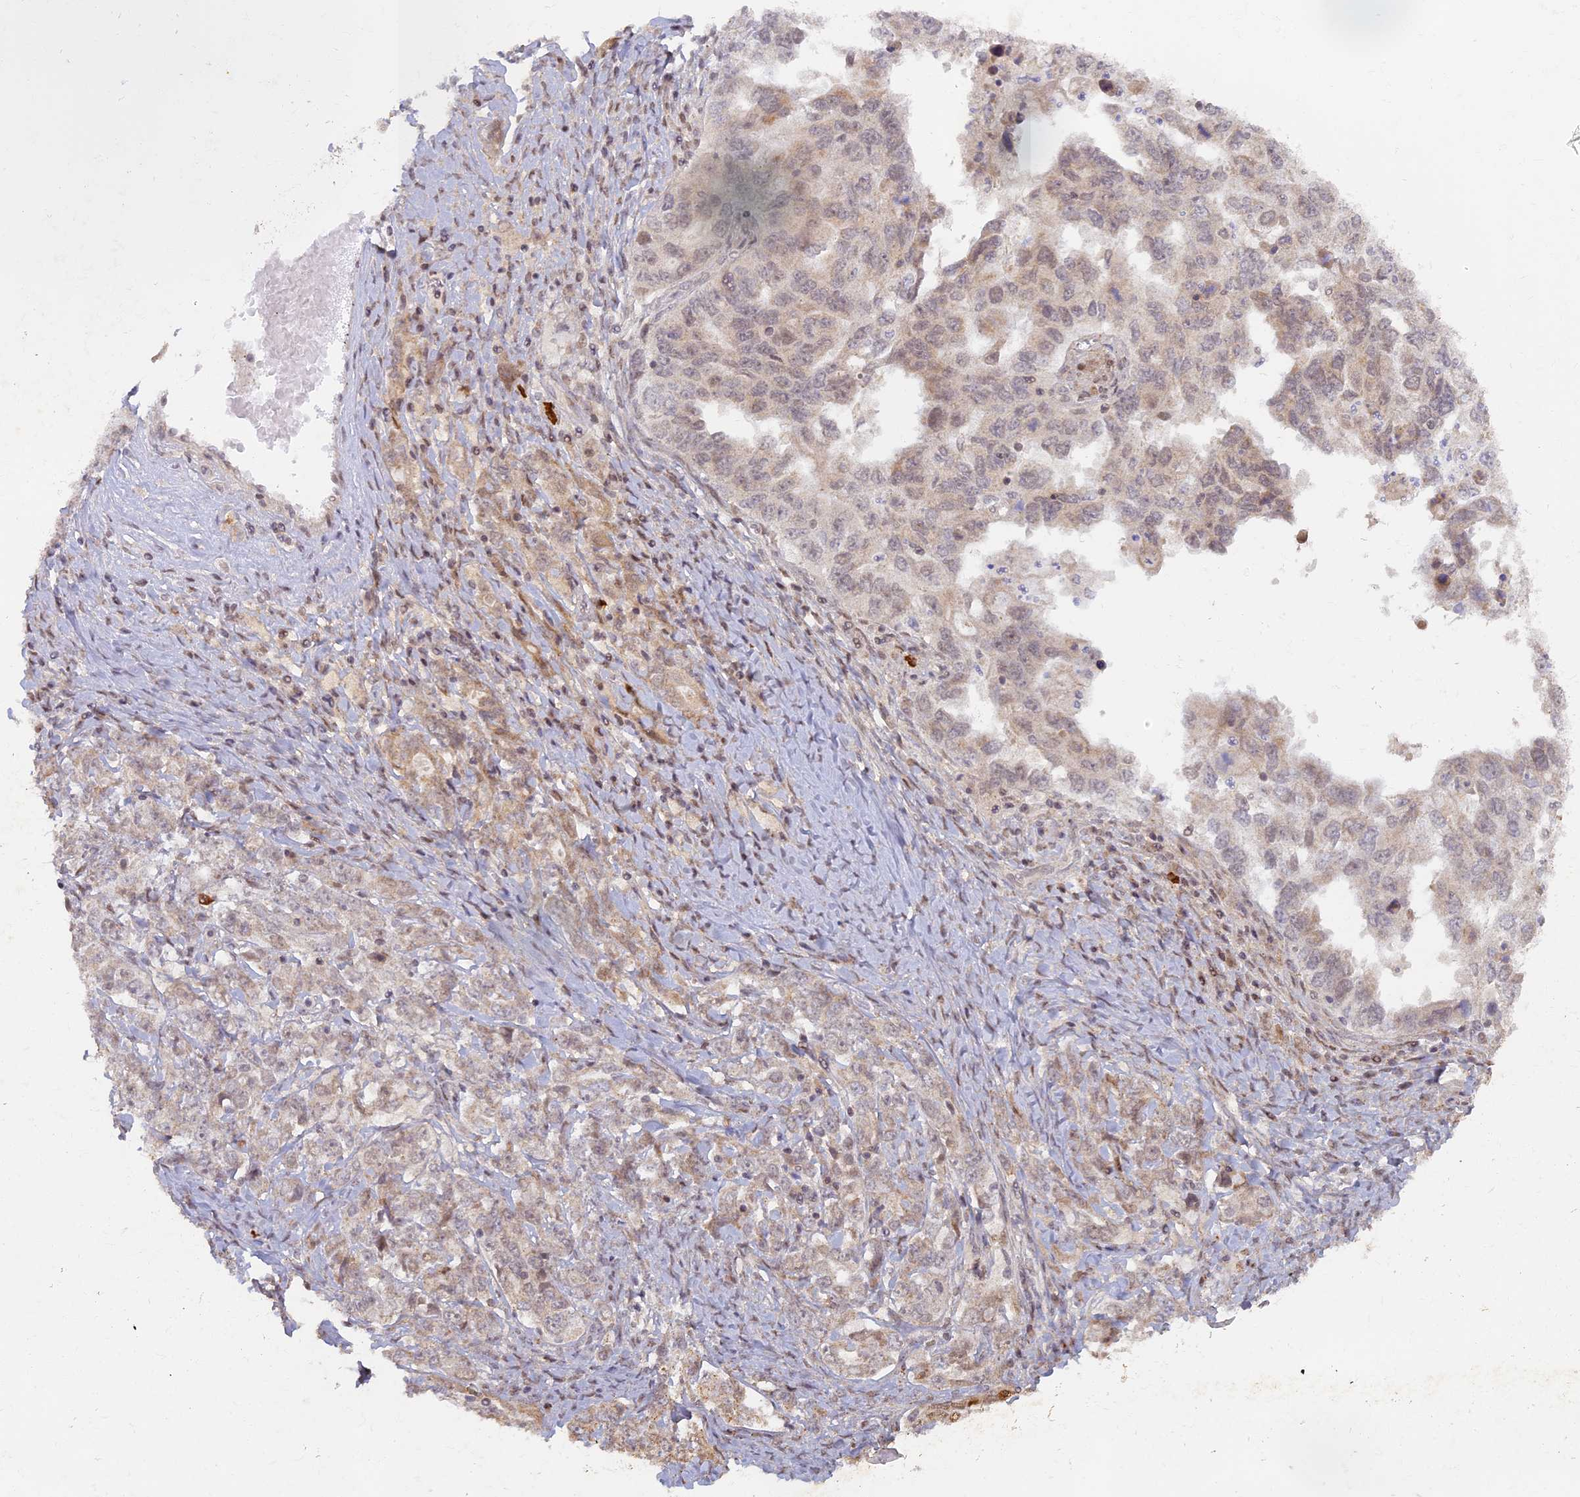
{"staining": {"intensity": "negative", "quantity": "none", "location": "none"}, "tissue": "ovarian cancer", "cell_type": "Tumor cells", "image_type": "cancer", "snomed": [{"axis": "morphology", "description": "Carcinoma, endometroid"}, {"axis": "topography", "description": "Ovary"}], "caption": "Endometroid carcinoma (ovarian) was stained to show a protein in brown. There is no significant expression in tumor cells.", "gene": "MYBL2", "patient": {"sex": "female", "age": 62}}